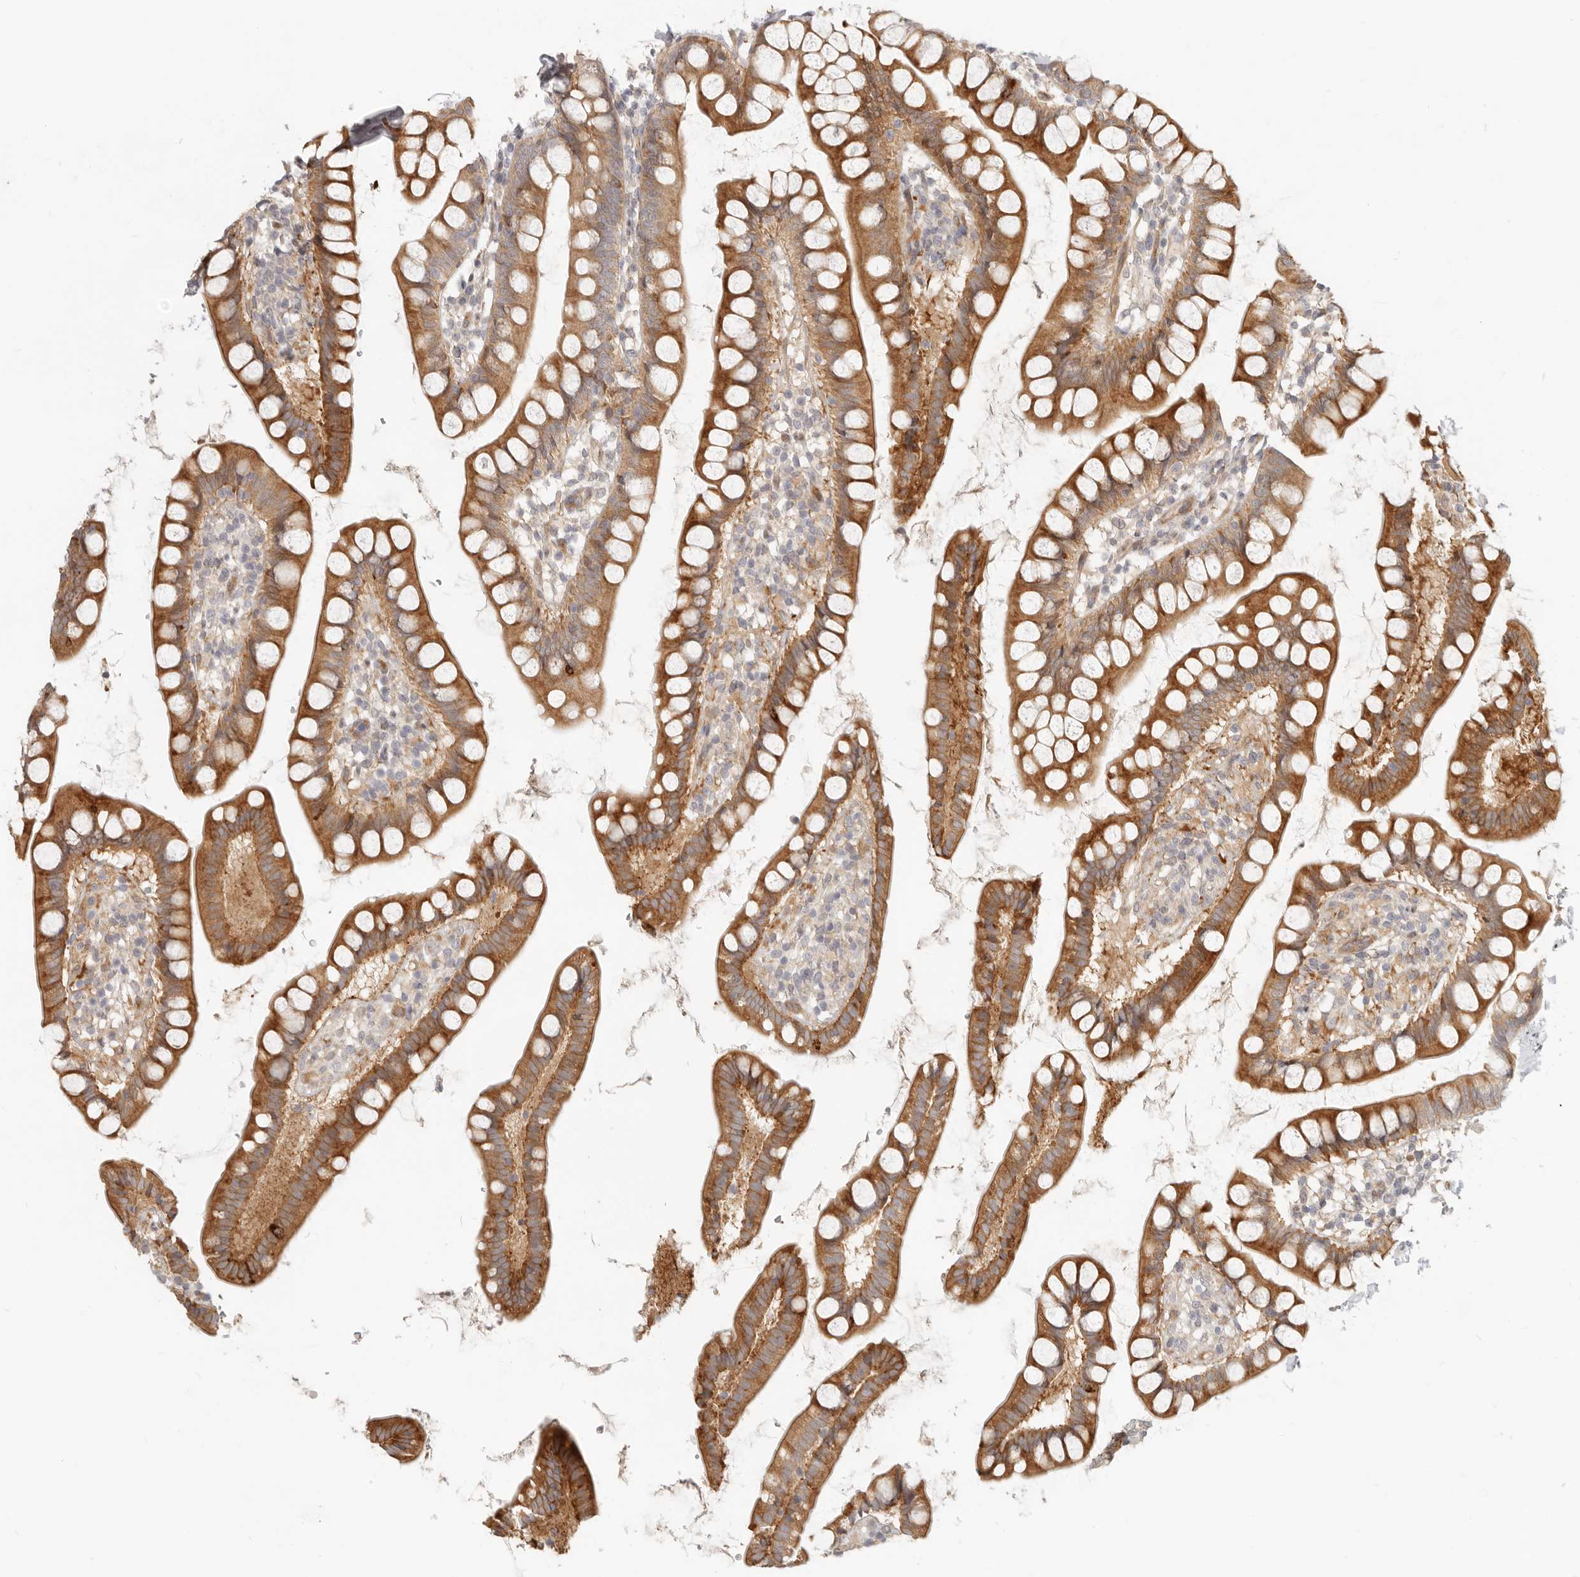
{"staining": {"intensity": "strong", "quantity": ">75%", "location": "cytoplasmic/membranous"}, "tissue": "small intestine", "cell_type": "Glandular cells", "image_type": "normal", "snomed": [{"axis": "morphology", "description": "Normal tissue, NOS"}, {"axis": "topography", "description": "Small intestine"}], "caption": "Immunohistochemistry (DAB (3,3'-diaminobenzidine)) staining of benign small intestine demonstrates strong cytoplasmic/membranous protein staining in approximately >75% of glandular cells.", "gene": "TUFT1", "patient": {"sex": "female", "age": 84}}